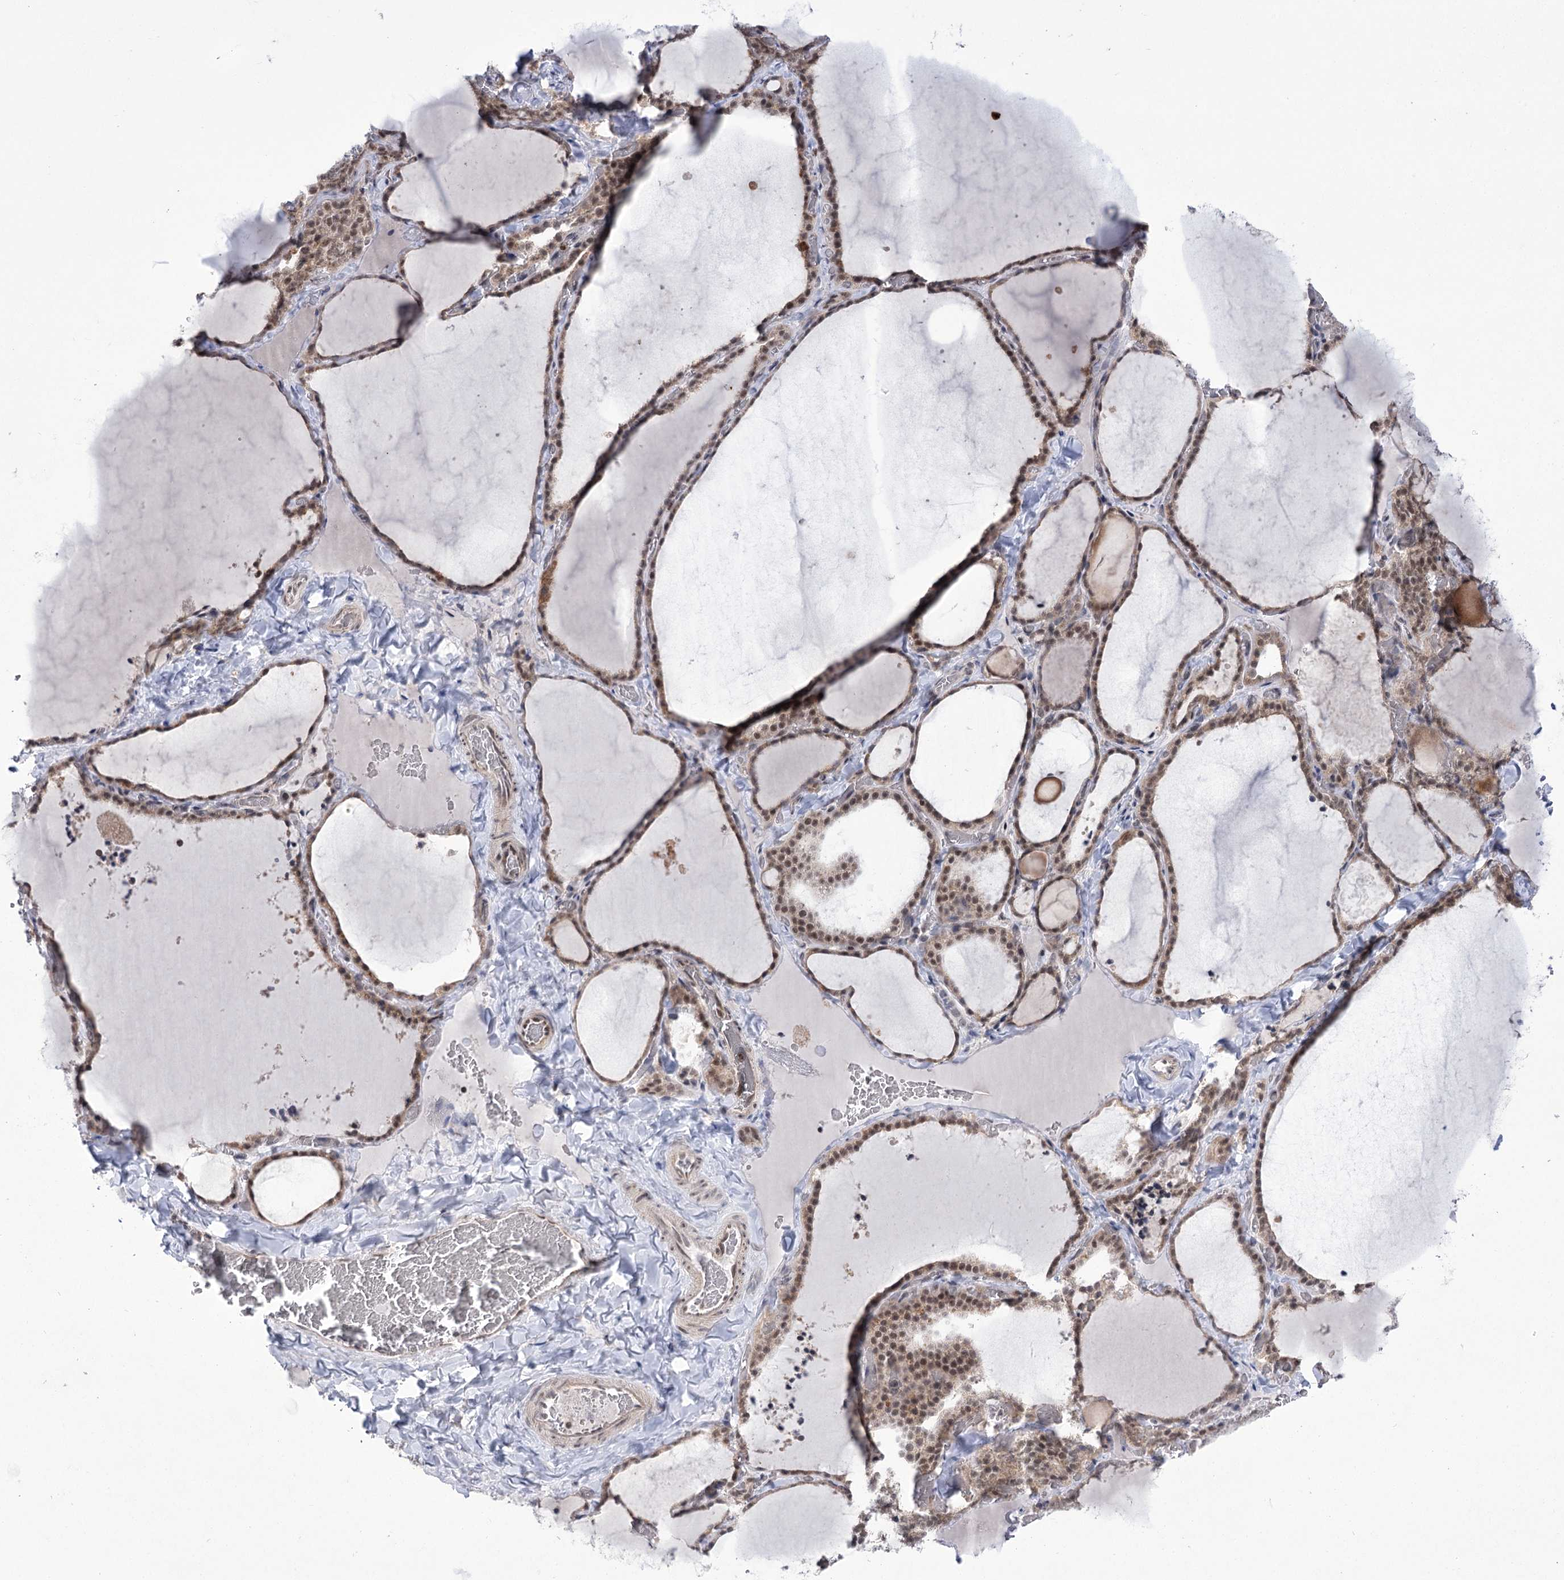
{"staining": {"intensity": "moderate", "quantity": ">75%", "location": "cytoplasmic/membranous,nuclear"}, "tissue": "thyroid gland", "cell_type": "Glandular cells", "image_type": "normal", "snomed": [{"axis": "morphology", "description": "Normal tissue, NOS"}, {"axis": "topography", "description": "Thyroid gland"}], "caption": "Immunohistochemistry (IHC) of unremarkable thyroid gland reveals medium levels of moderate cytoplasmic/membranous,nuclear expression in about >75% of glandular cells.", "gene": "ZMAT2", "patient": {"sex": "female", "age": 22}}